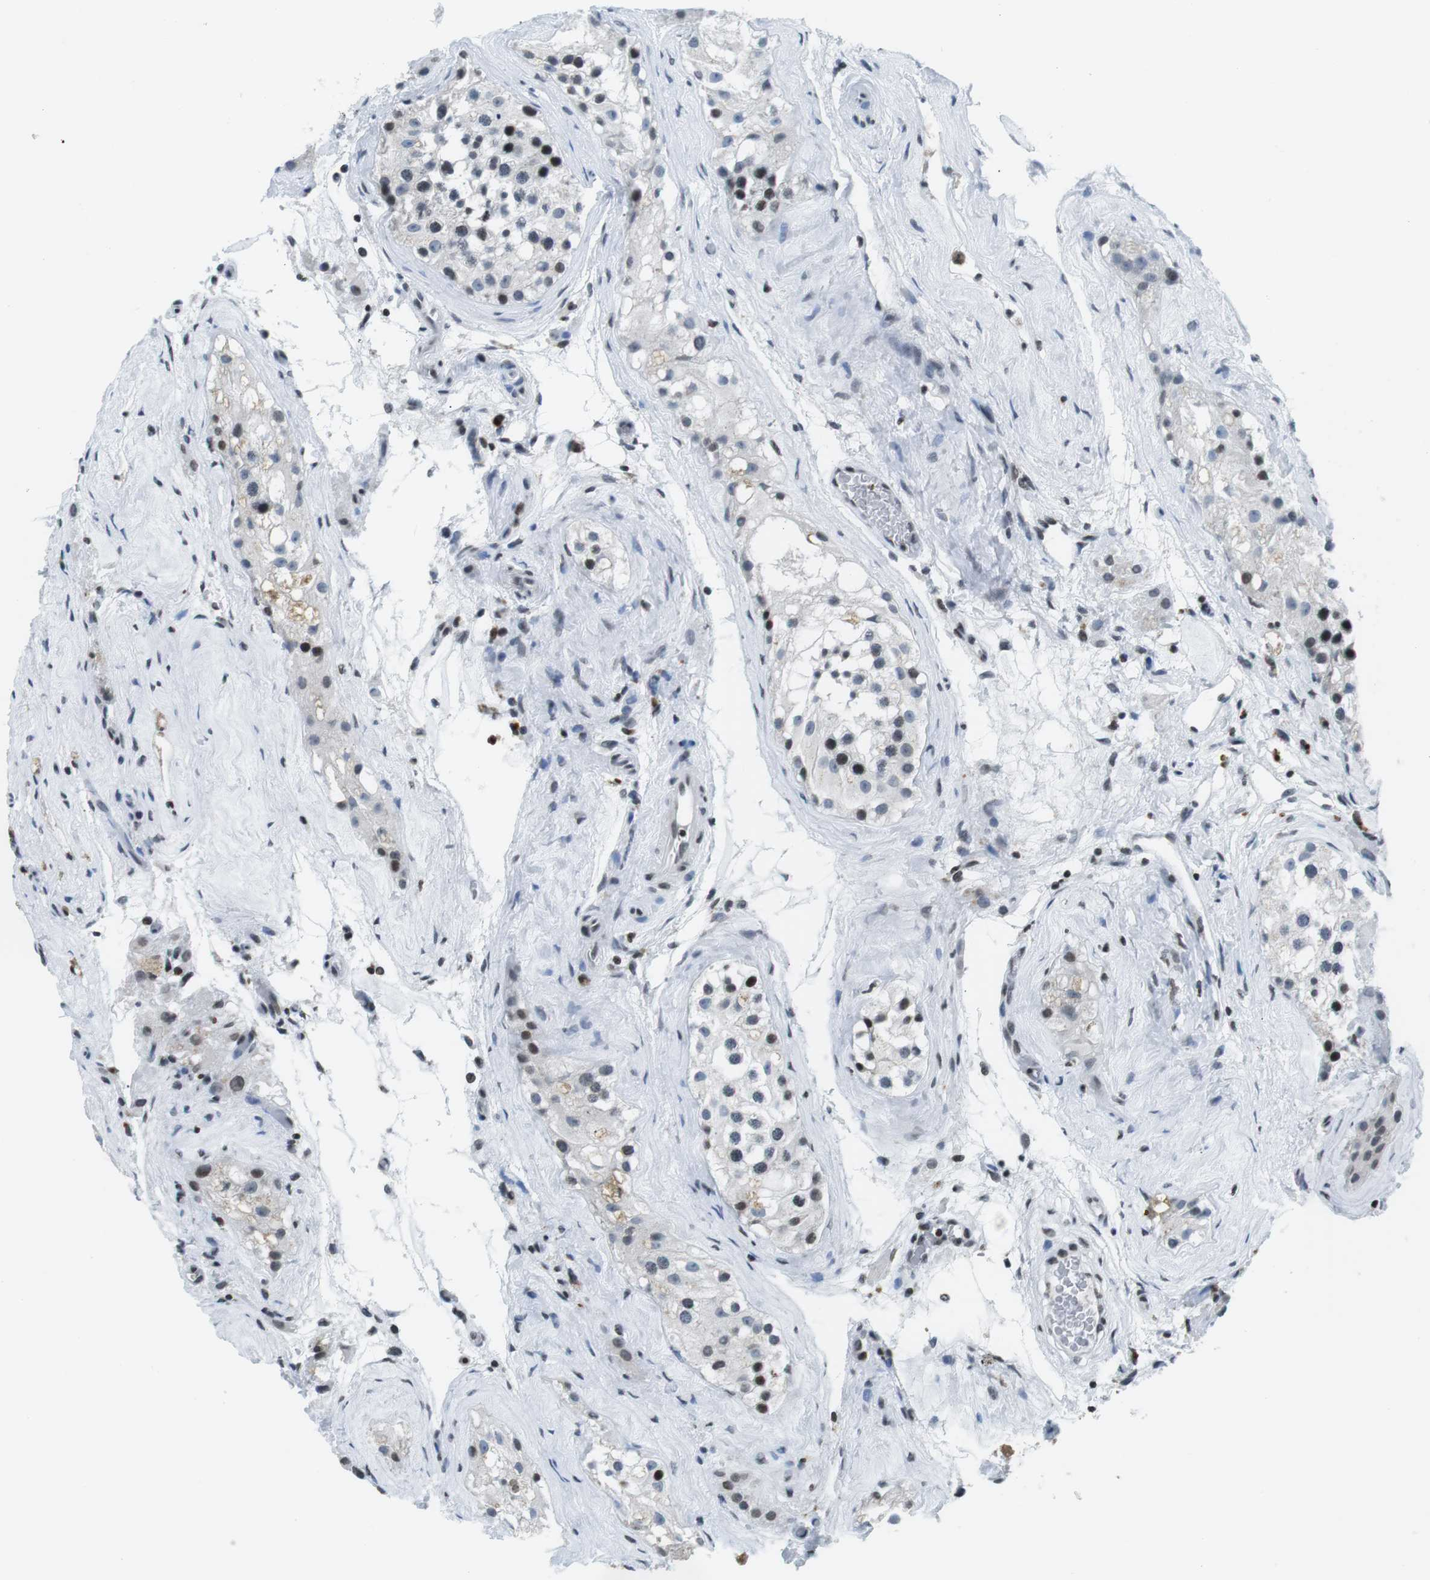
{"staining": {"intensity": "moderate", "quantity": "<25%", "location": "nuclear"}, "tissue": "testis", "cell_type": "Cells in seminiferous ducts", "image_type": "normal", "snomed": [{"axis": "morphology", "description": "Normal tissue, NOS"}, {"axis": "morphology", "description": "Seminoma, NOS"}, {"axis": "topography", "description": "Testis"}], "caption": "A brown stain shows moderate nuclear positivity of a protein in cells in seminiferous ducts of normal human testis.", "gene": "E2F2", "patient": {"sex": "male", "age": 71}}